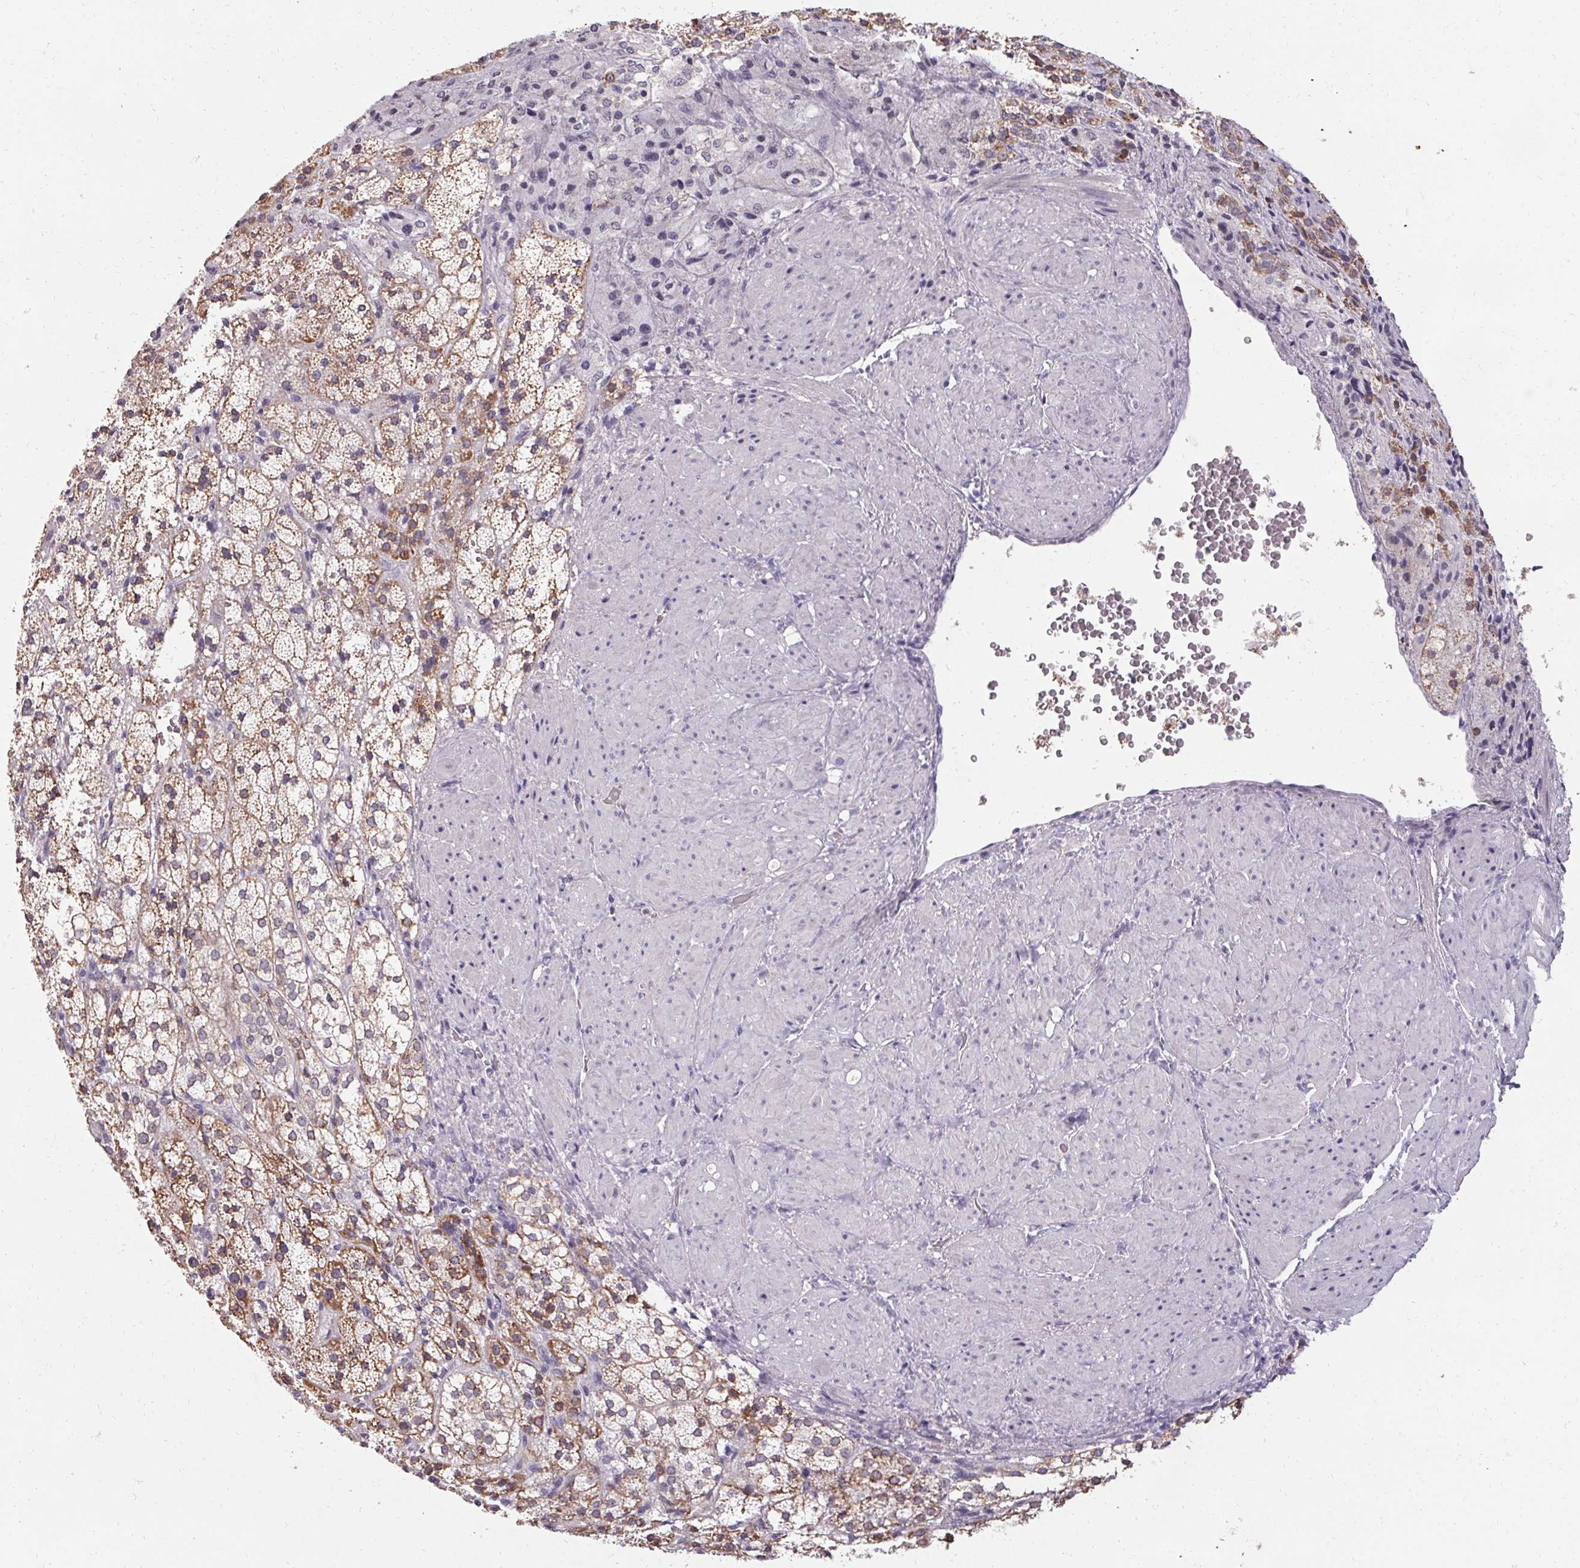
{"staining": {"intensity": "moderate", "quantity": "25%-75%", "location": "cytoplasmic/membranous"}, "tissue": "adrenal gland", "cell_type": "Glandular cells", "image_type": "normal", "snomed": [{"axis": "morphology", "description": "Normal tissue, NOS"}, {"axis": "topography", "description": "Adrenal gland"}], "caption": "Protein analysis of benign adrenal gland reveals moderate cytoplasmic/membranous staining in about 25%-75% of glandular cells. The staining was performed using DAB, with brown indicating positive protein expression. Nuclei are stained blue with hematoxylin.", "gene": "PMEL", "patient": {"sex": "male", "age": 53}}